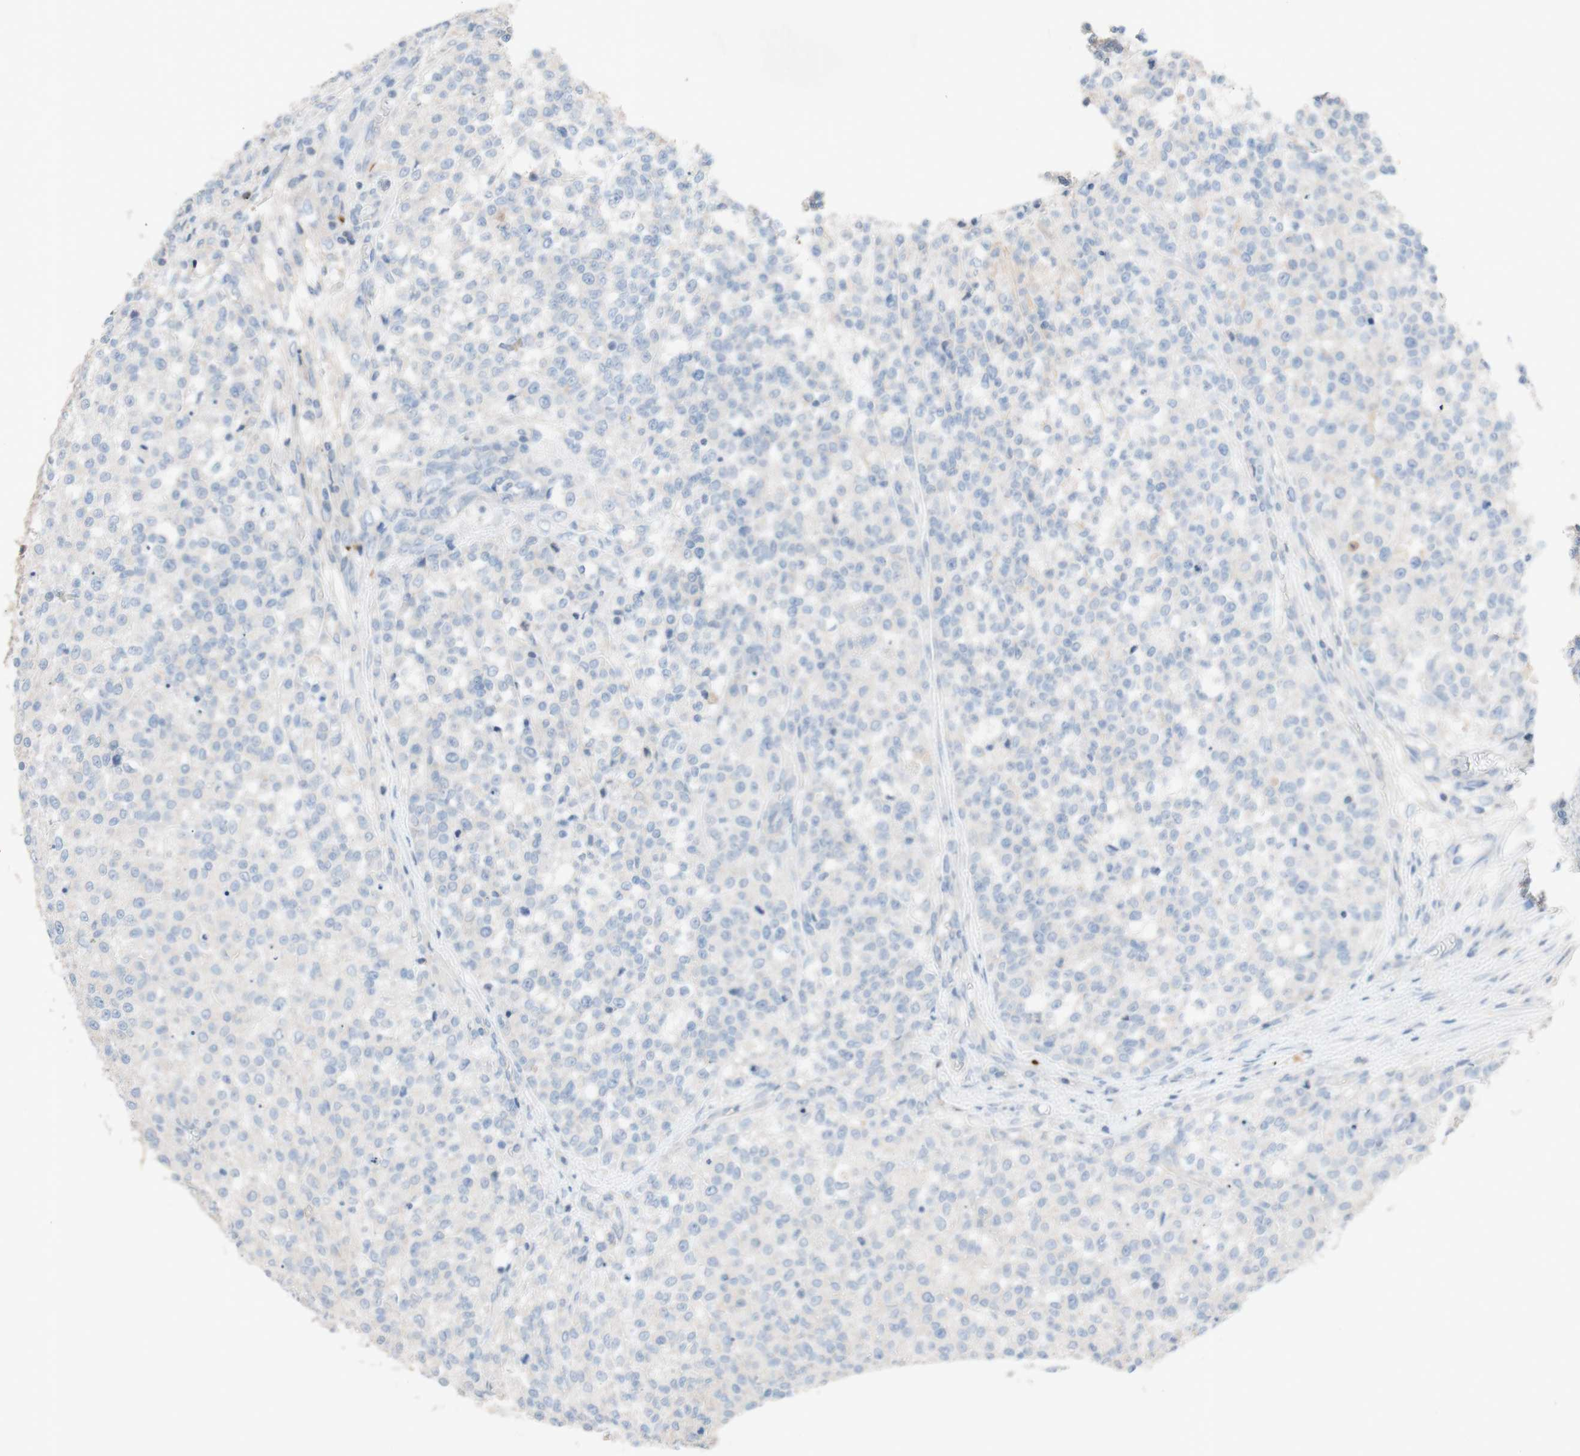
{"staining": {"intensity": "negative", "quantity": "none", "location": "none"}, "tissue": "testis cancer", "cell_type": "Tumor cells", "image_type": "cancer", "snomed": [{"axis": "morphology", "description": "Seminoma, NOS"}, {"axis": "topography", "description": "Testis"}], "caption": "Immunohistochemistry micrograph of human testis cancer (seminoma) stained for a protein (brown), which exhibits no staining in tumor cells.", "gene": "PACSIN1", "patient": {"sex": "male", "age": 59}}